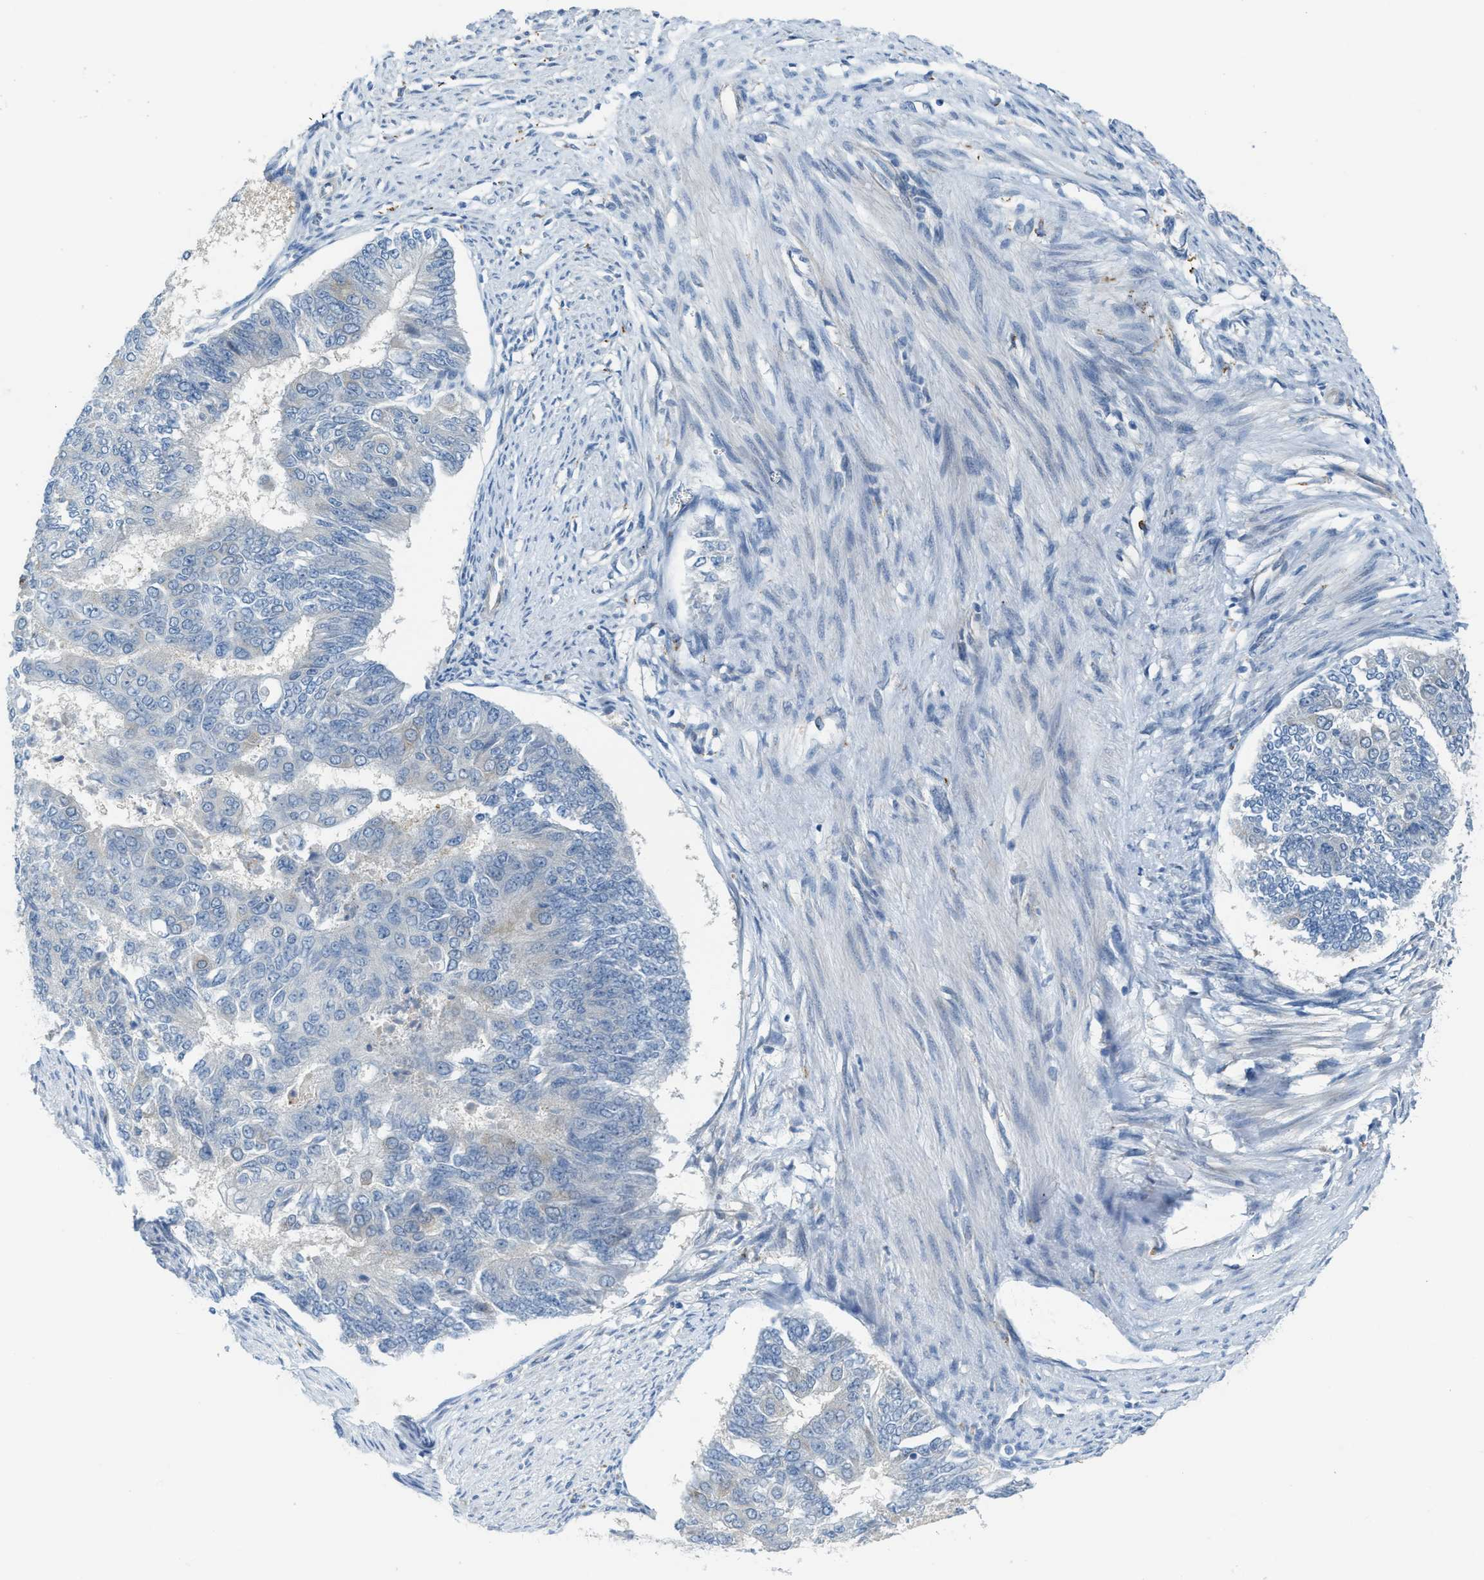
{"staining": {"intensity": "negative", "quantity": "none", "location": "none"}, "tissue": "endometrial cancer", "cell_type": "Tumor cells", "image_type": "cancer", "snomed": [{"axis": "morphology", "description": "Adenocarcinoma, NOS"}, {"axis": "topography", "description": "Endometrium"}], "caption": "This histopathology image is of endometrial cancer stained with IHC to label a protein in brown with the nuclei are counter-stained blue. There is no positivity in tumor cells.", "gene": "KLHDC10", "patient": {"sex": "female", "age": 32}}